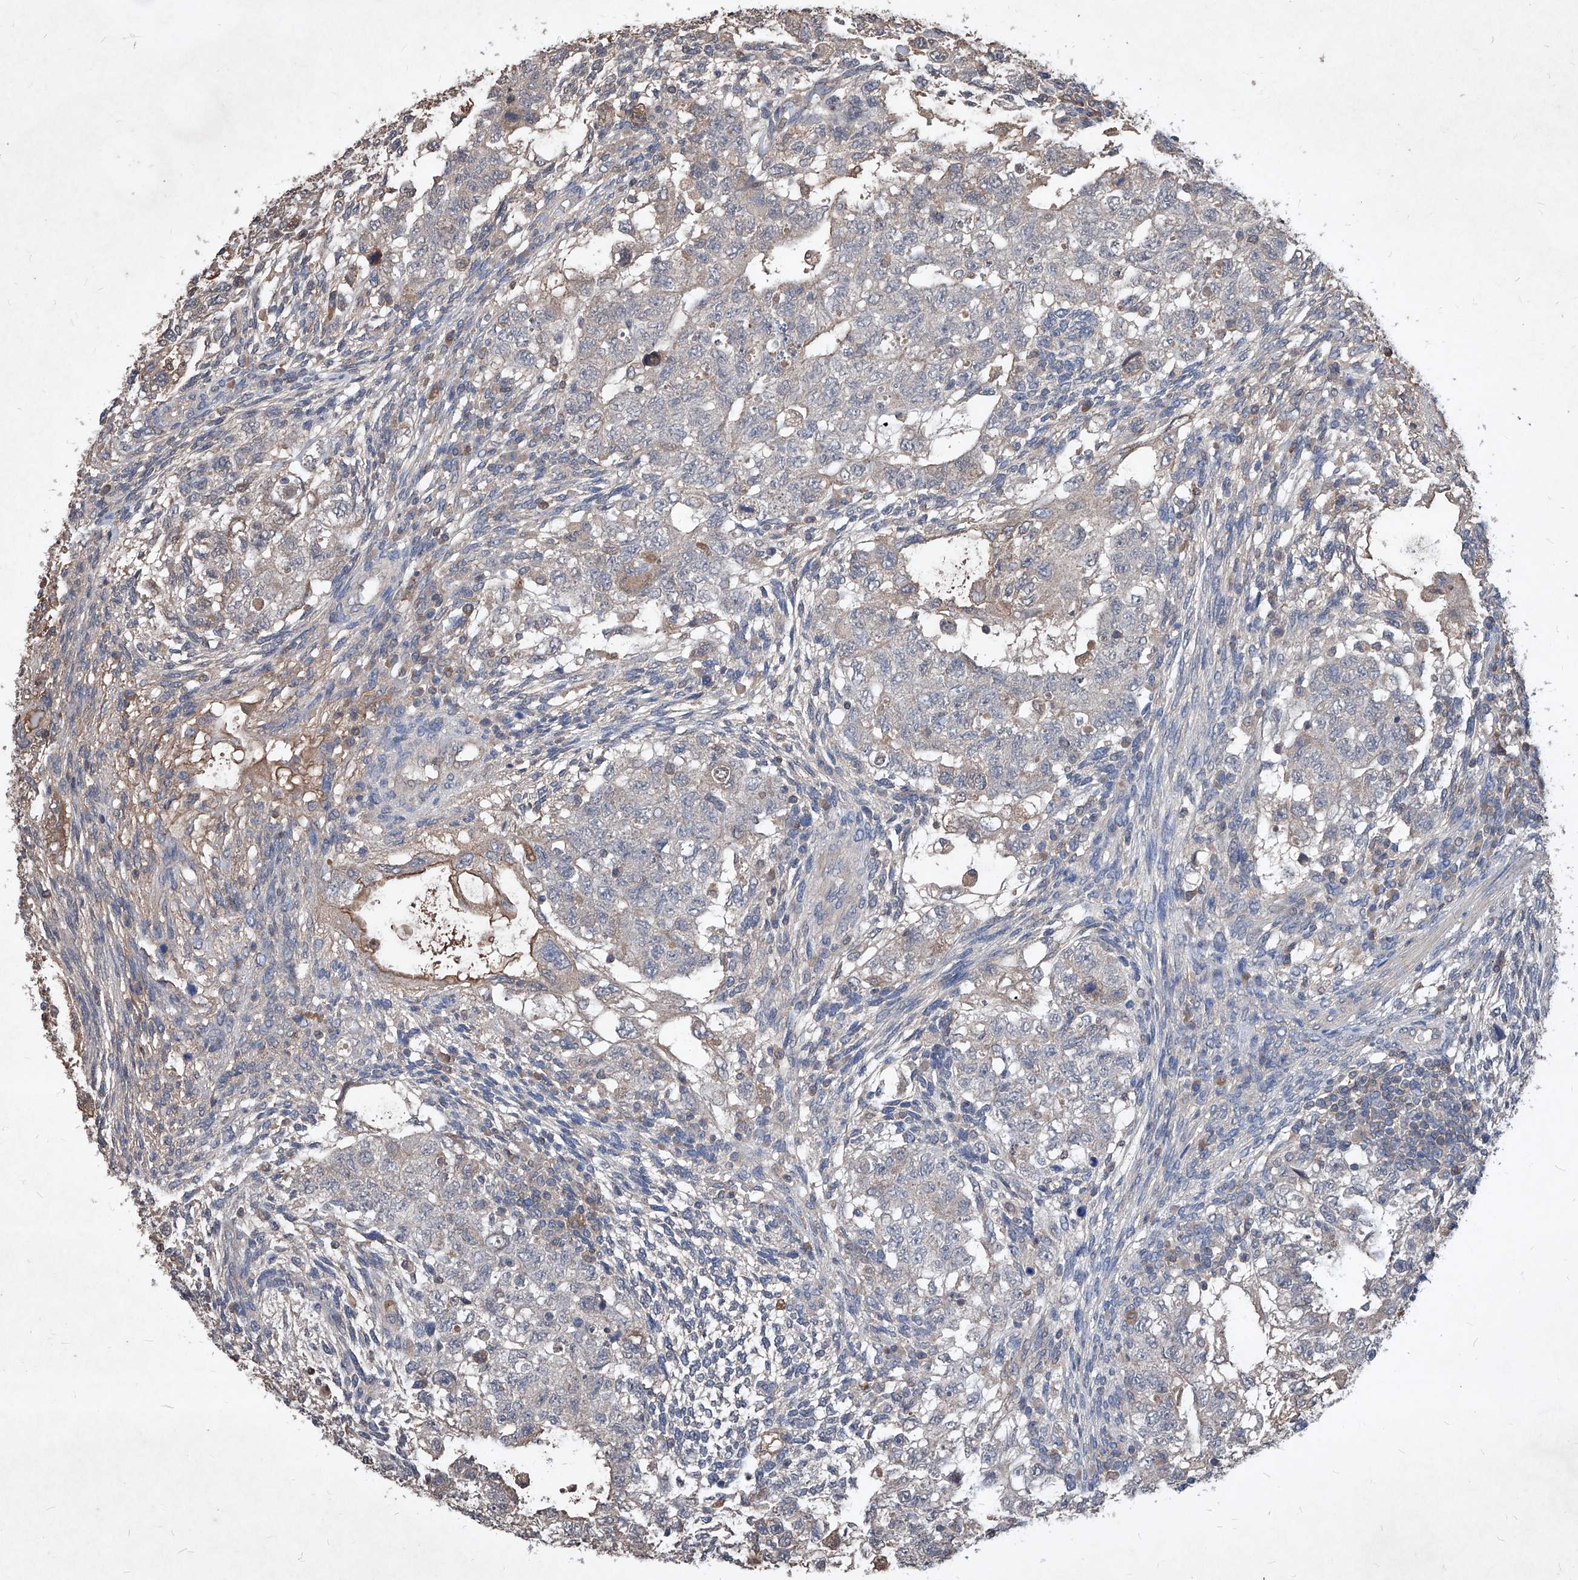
{"staining": {"intensity": "negative", "quantity": "none", "location": "none"}, "tissue": "testis cancer", "cell_type": "Tumor cells", "image_type": "cancer", "snomed": [{"axis": "morphology", "description": "Normal tissue, NOS"}, {"axis": "morphology", "description": "Carcinoma, Embryonal, NOS"}, {"axis": "topography", "description": "Testis"}], "caption": "Testis embryonal carcinoma was stained to show a protein in brown. There is no significant positivity in tumor cells.", "gene": "SYNGR1", "patient": {"sex": "male", "age": 36}}